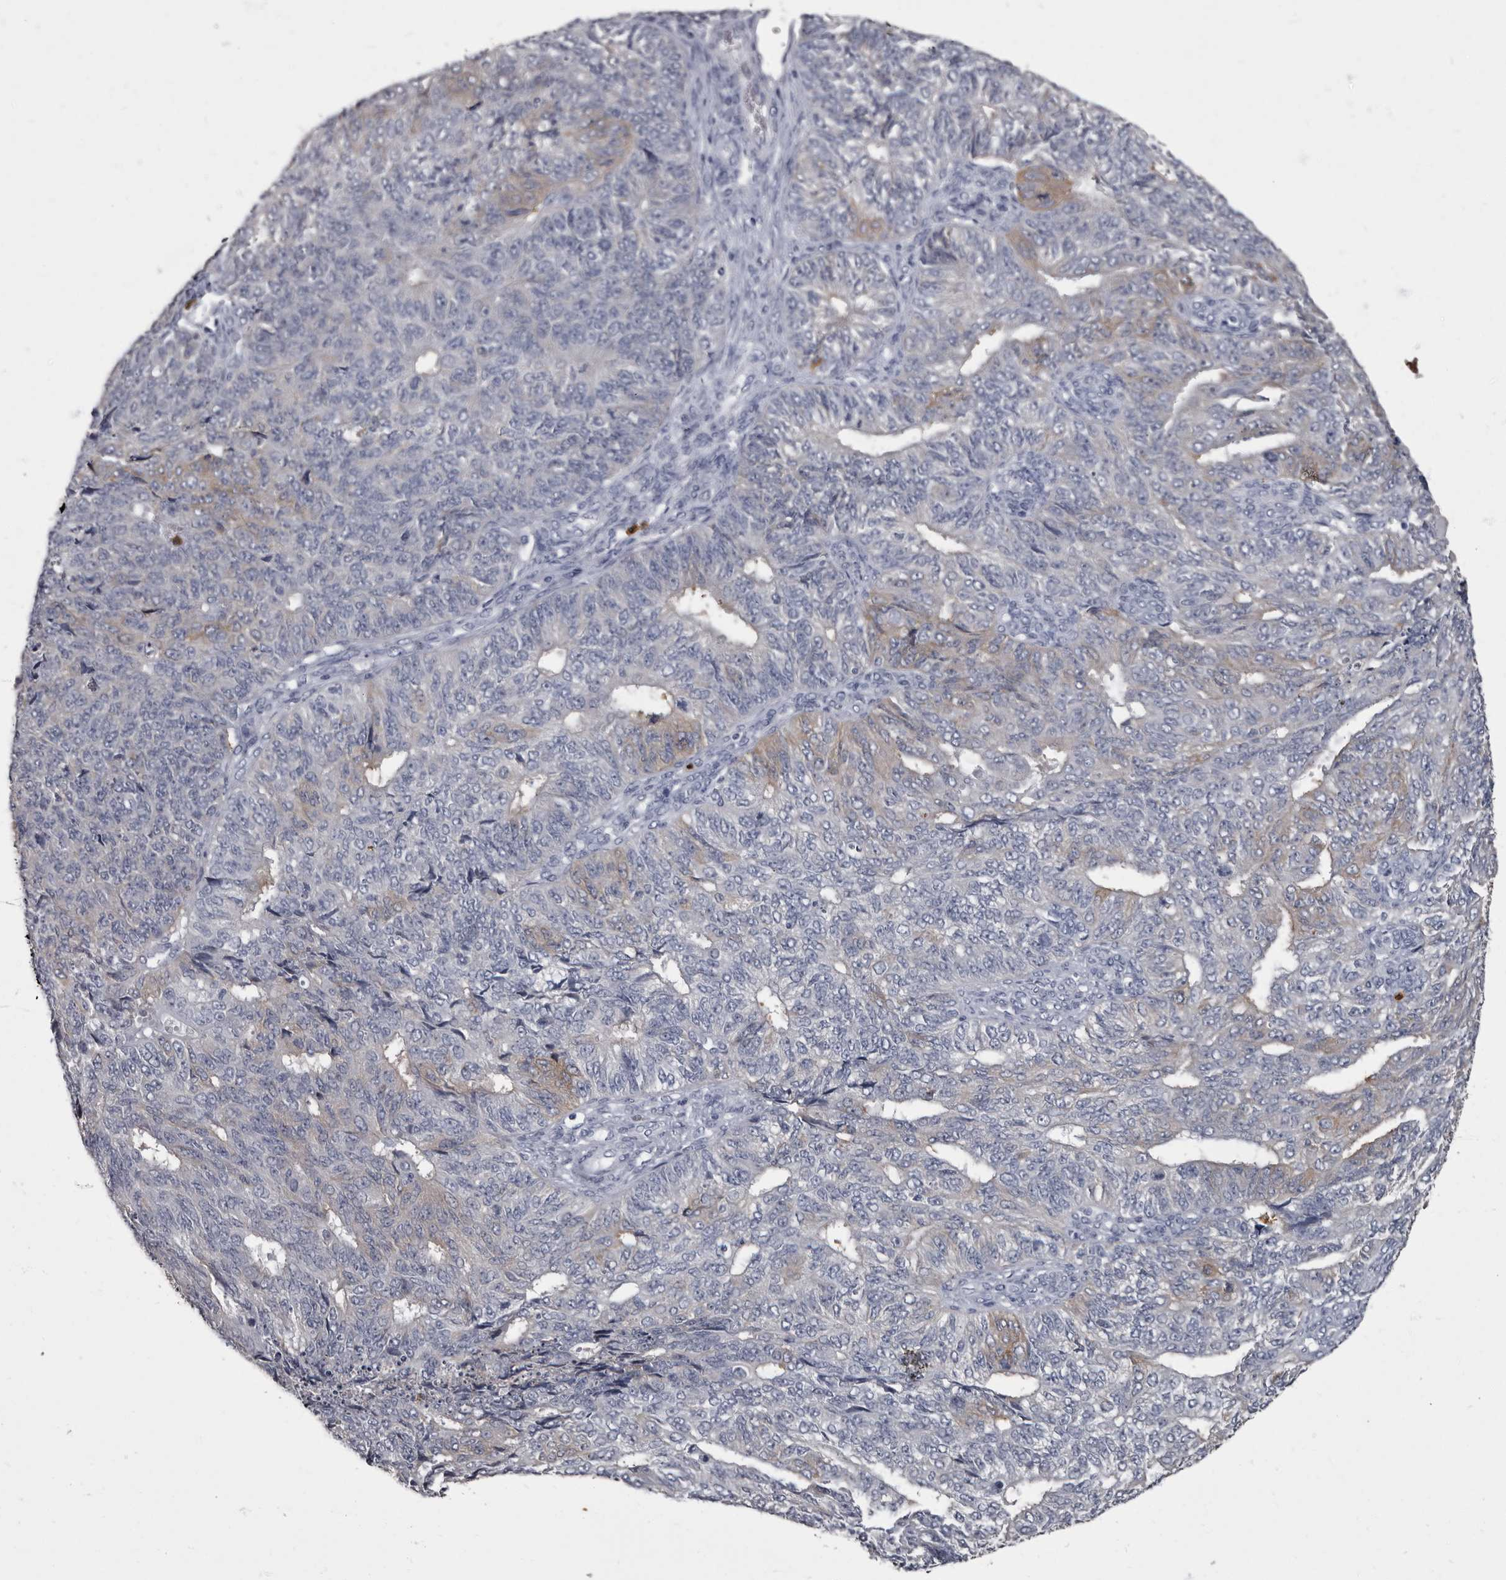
{"staining": {"intensity": "weak", "quantity": "<25%", "location": "cytoplasmic/membranous"}, "tissue": "endometrial cancer", "cell_type": "Tumor cells", "image_type": "cancer", "snomed": [{"axis": "morphology", "description": "Adenocarcinoma, NOS"}, {"axis": "topography", "description": "Endometrium"}], "caption": "Endometrial cancer was stained to show a protein in brown. There is no significant positivity in tumor cells.", "gene": "TPD52L1", "patient": {"sex": "female", "age": 32}}